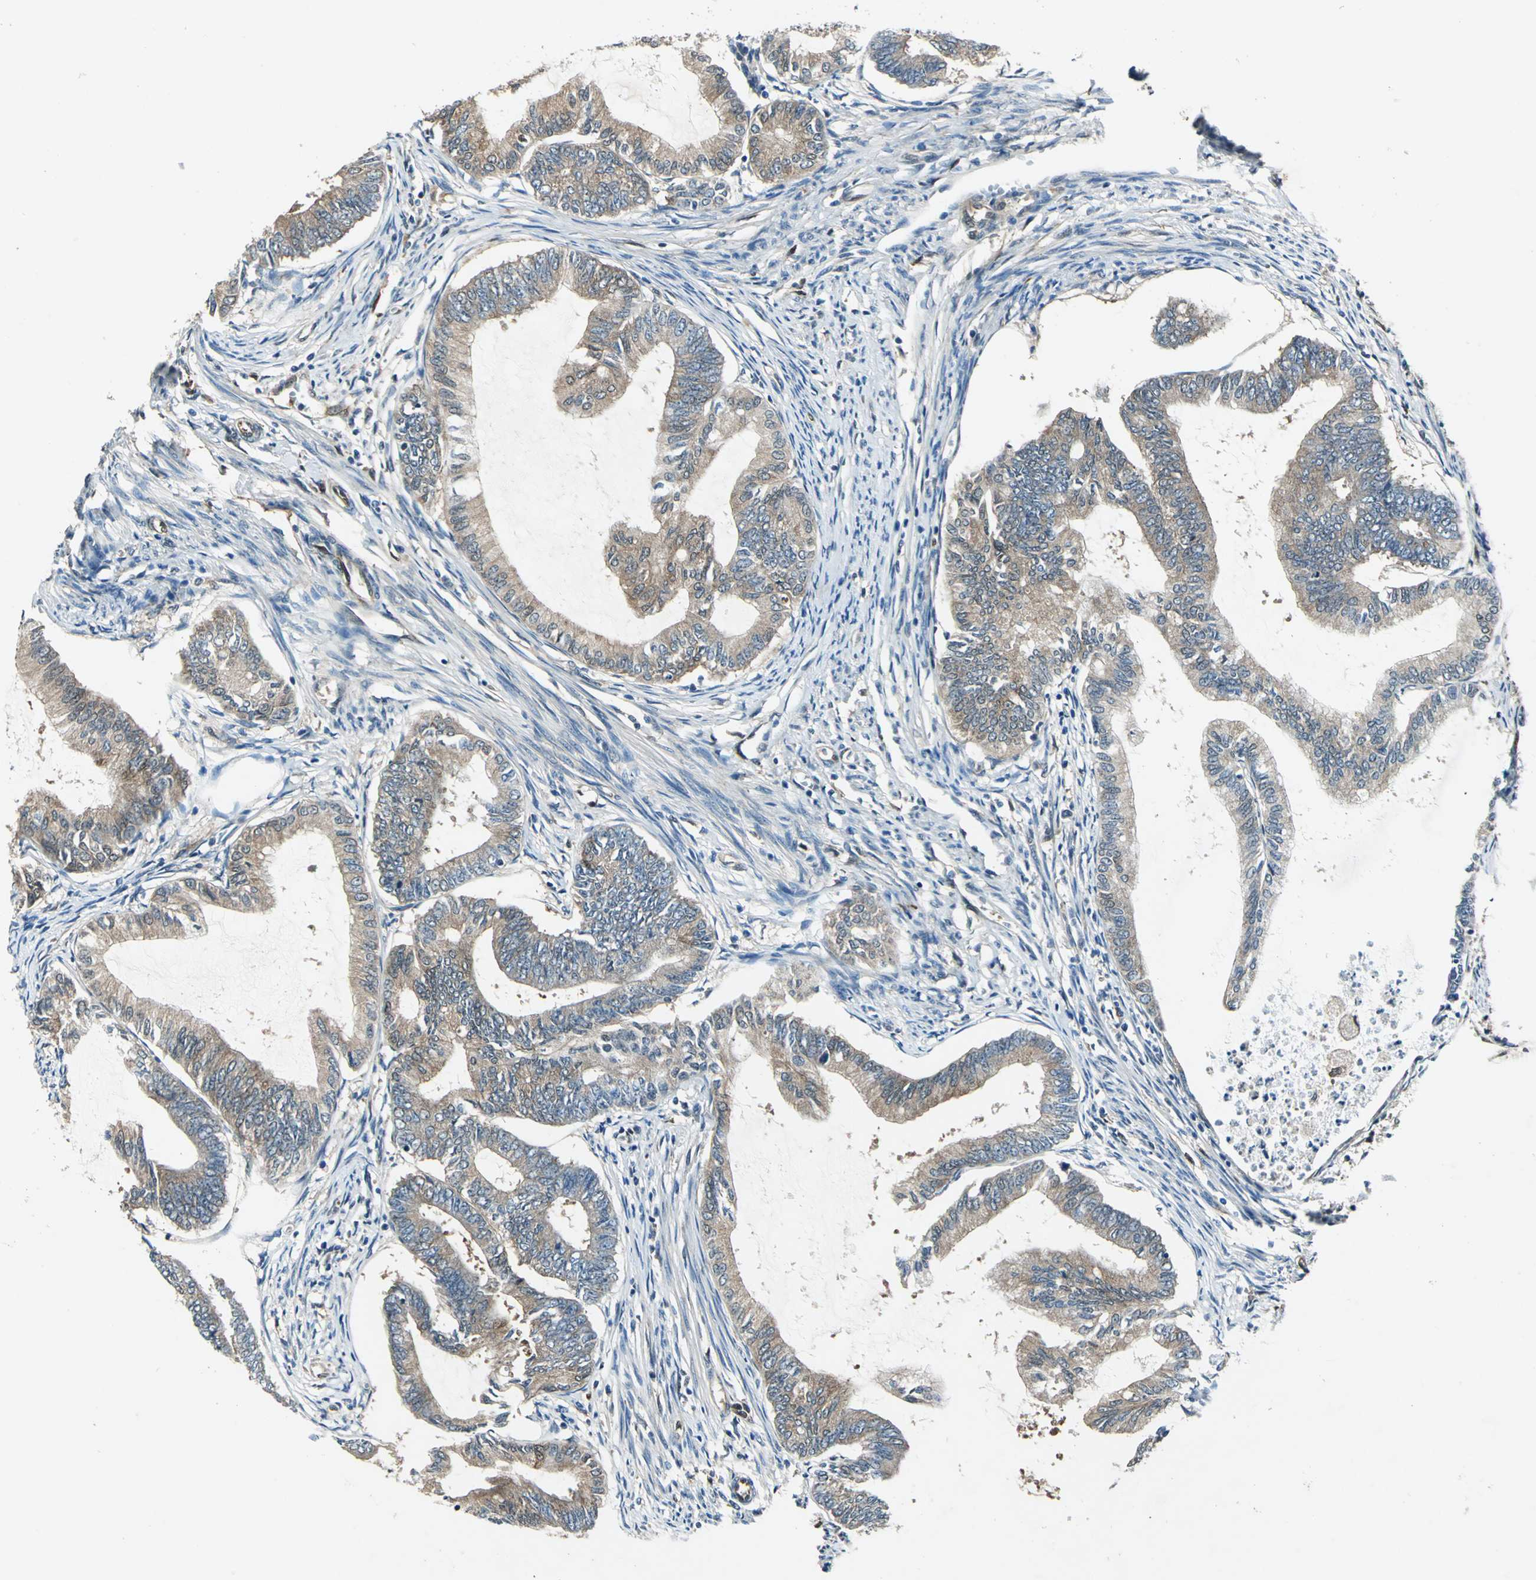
{"staining": {"intensity": "moderate", "quantity": ">75%", "location": "cytoplasmic/membranous"}, "tissue": "endometrial cancer", "cell_type": "Tumor cells", "image_type": "cancer", "snomed": [{"axis": "morphology", "description": "Adenocarcinoma, NOS"}, {"axis": "topography", "description": "Endometrium"}], "caption": "IHC staining of adenocarcinoma (endometrial), which shows medium levels of moderate cytoplasmic/membranous staining in approximately >75% of tumor cells indicating moderate cytoplasmic/membranous protein expression. The staining was performed using DAB (3,3'-diaminobenzidine) (brown) for protein detection and nuclei were counterstained in hematoxylin (blue).", "gene": "RRM2B", "patient": {"sex": "female", "age": 86}}